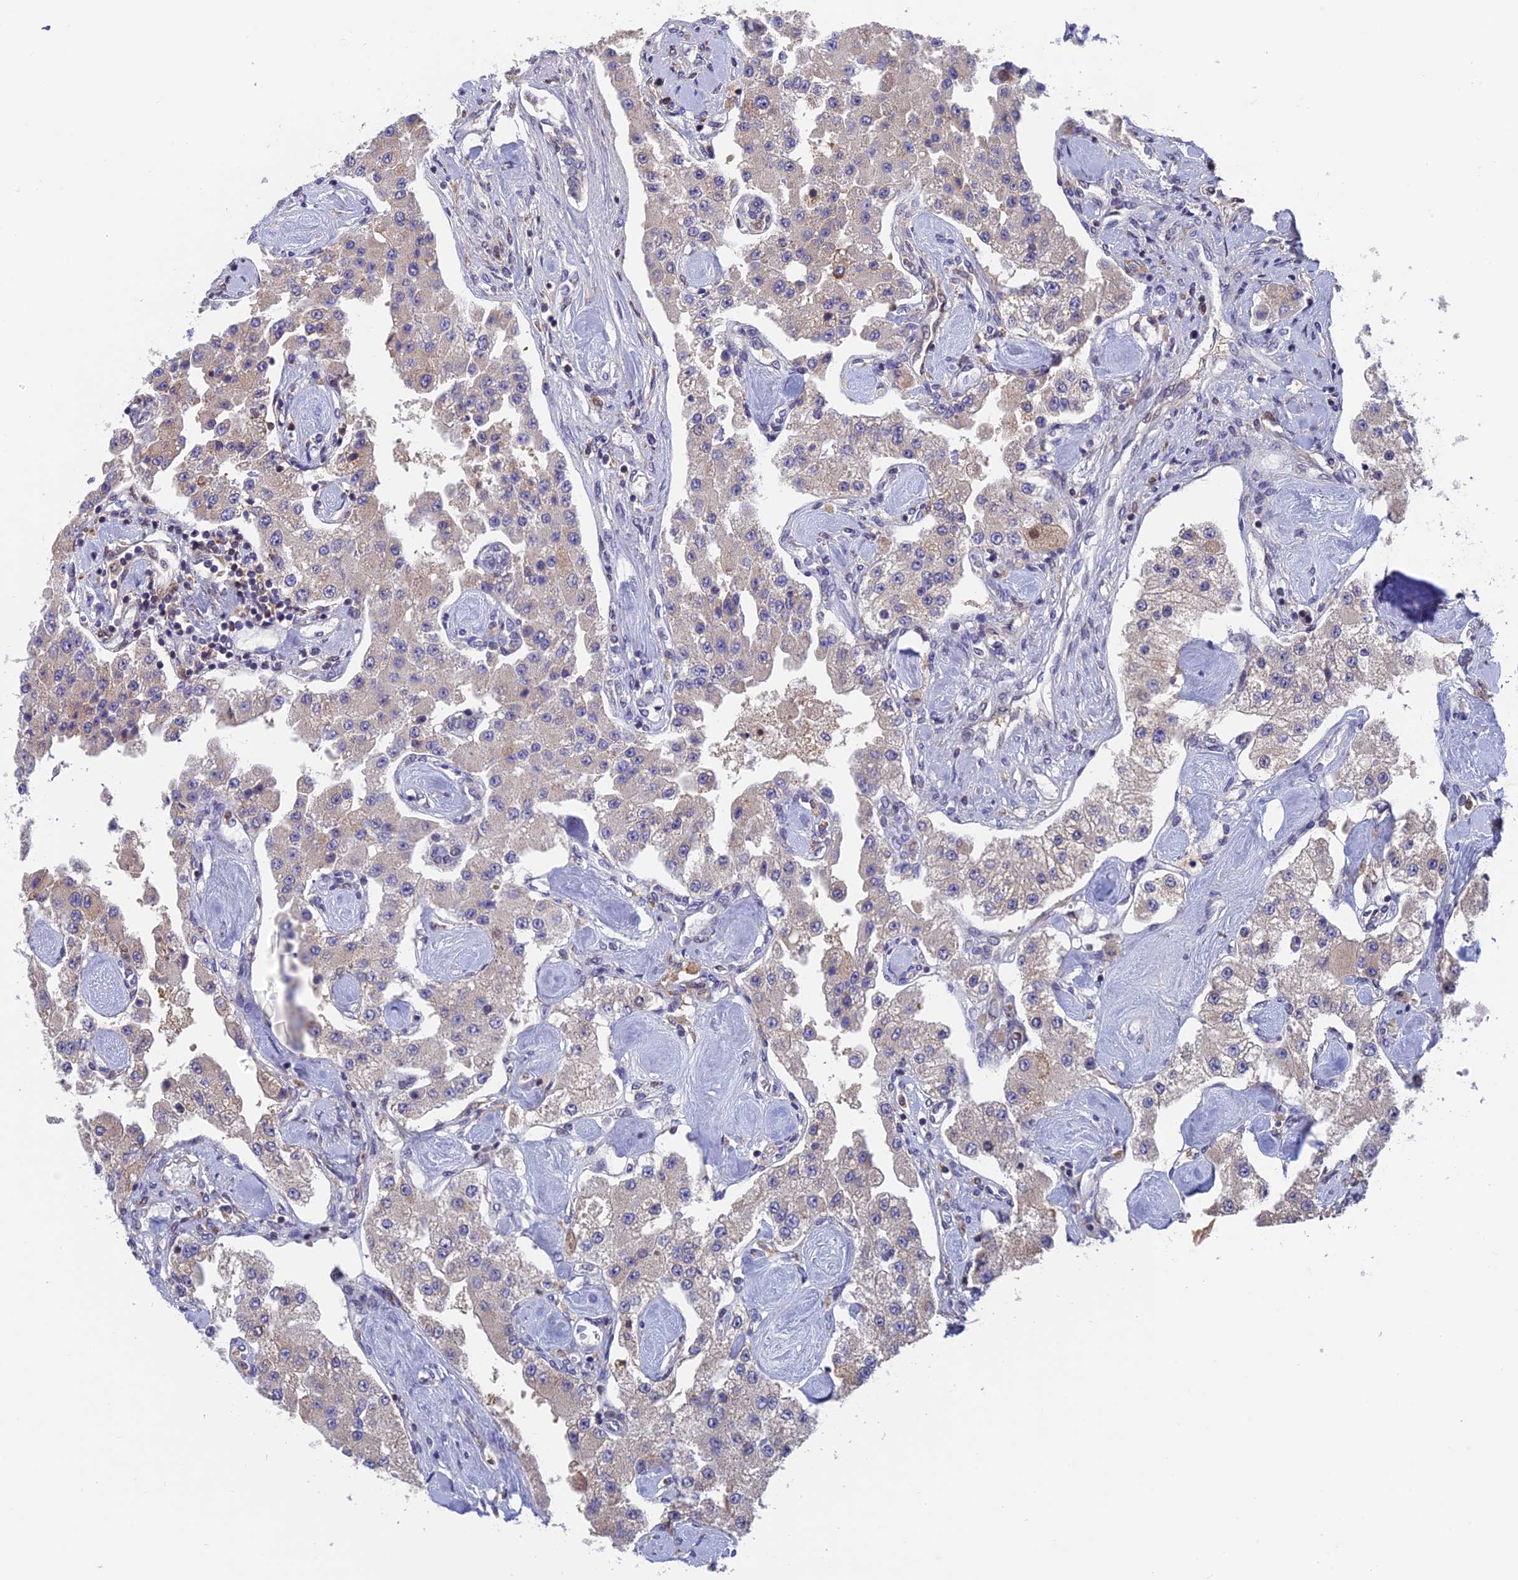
{"staining": {"intensity": "negative", "quantity": "none", "location": "none"}, "tissue": "carcinoid", "cell_type": "Tumor cells", "image_type": "cancer", "snomed": [{"axis": "morphology", "description": "Carcinoid, malignant, NOS"}, {"axis": "topography", "description": "Pancreas"}], "caption": "Tumor cells show no significant protein expression in carcinoid.", "gene": "IPO5", "patient": {"sex": "male", "age": 41}}